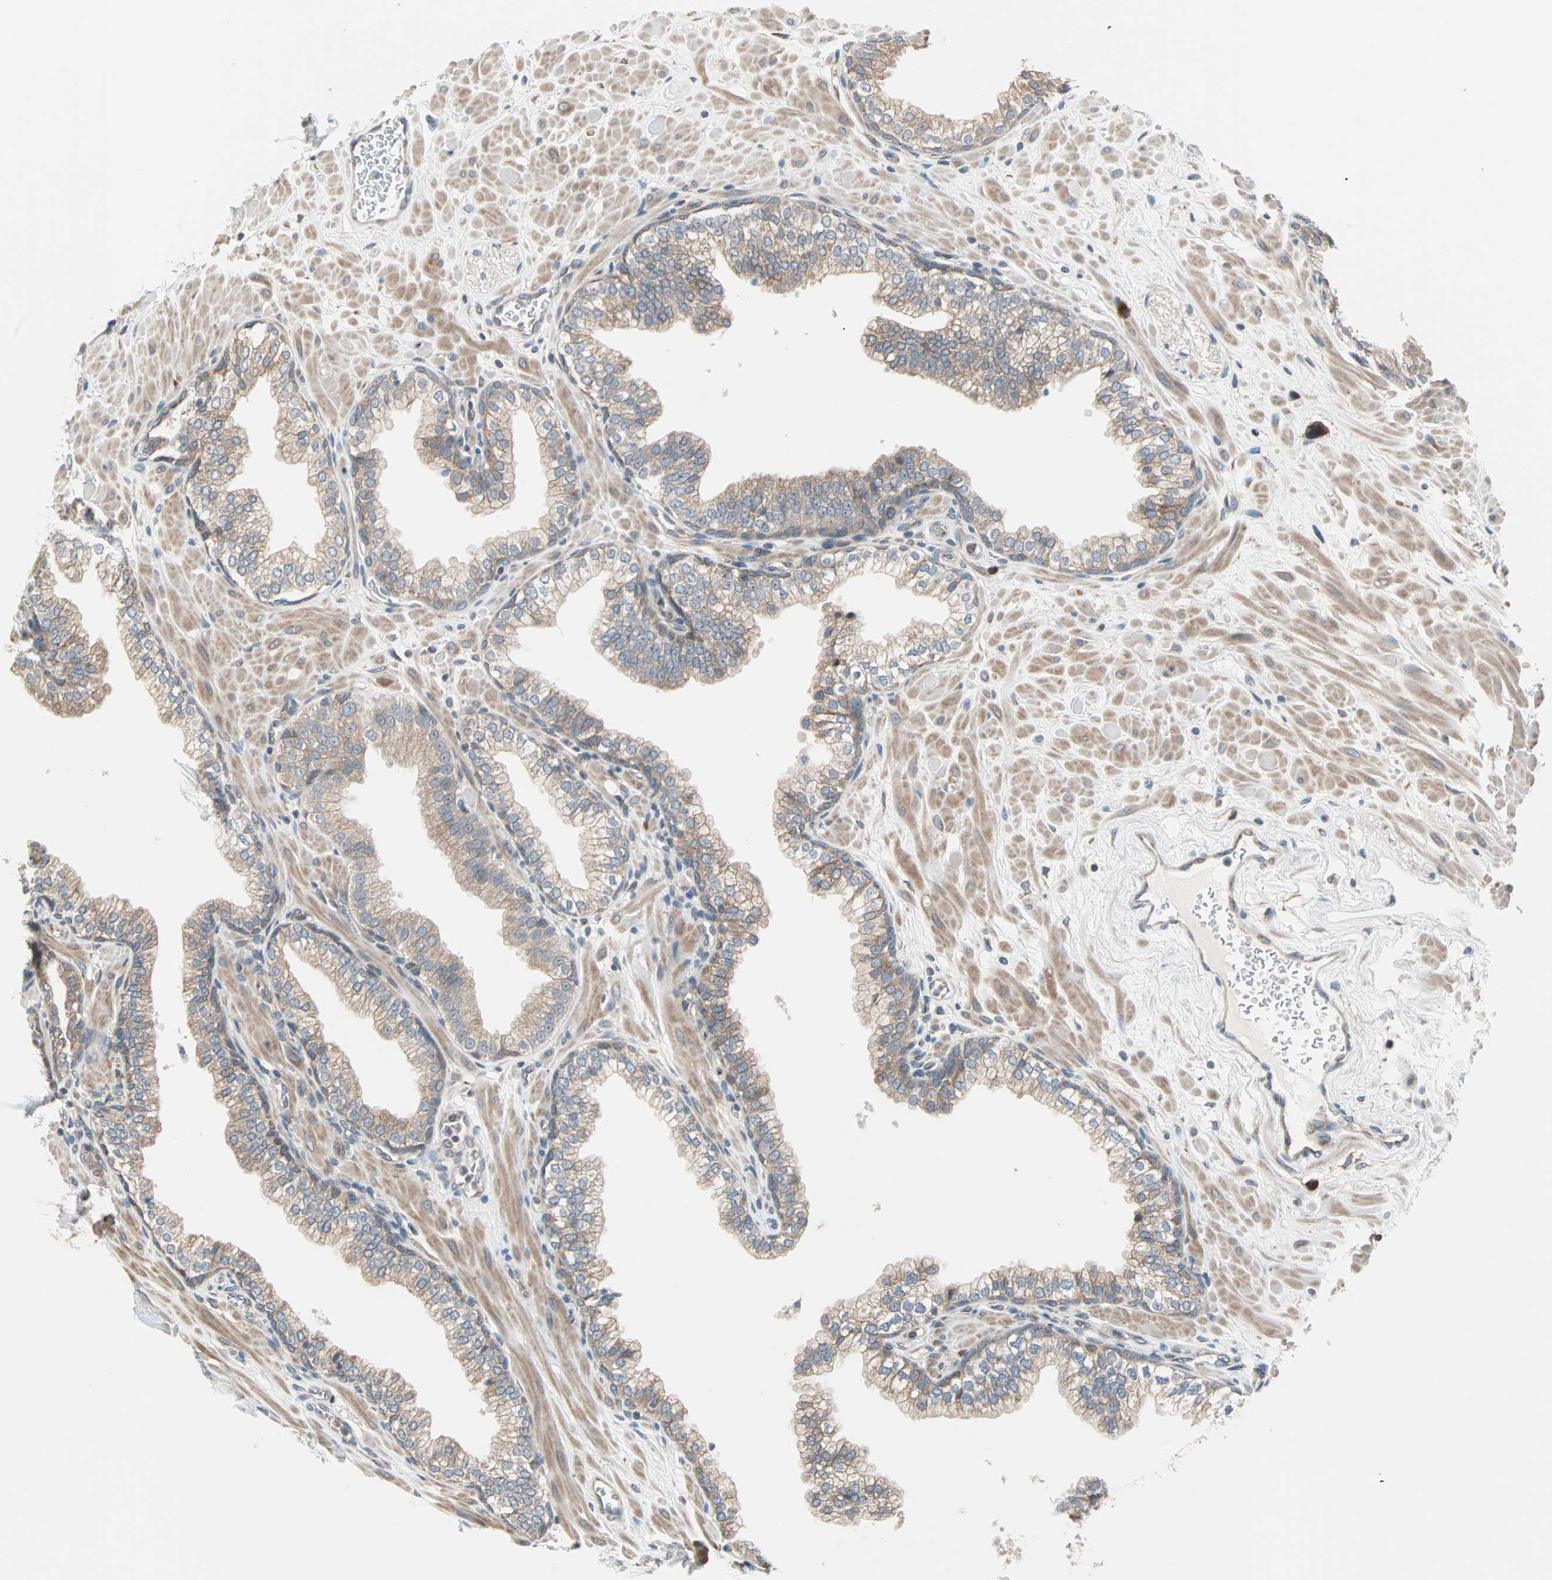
{"staining": {"intensity": "moderate", "quantity": ">75%", "location": "cytoplasmic/membranous"}, "tissue": "prostate", "cell_type": "Glandular cells", "image_type": "normal", "snomed": [{"axis": "morphology", "description": "Normal tissue, NOS"}, {"axis": "topography", "description": "Prostate"}], "caption": "About >75% of glandular cells in unremarkable human prostate display moderate cytoplasmic/membranous protein expression as visualized by brown immunohistochemical staining.", "gene": "SAR1A", "patient": {"sex": "male", "age": 60}}